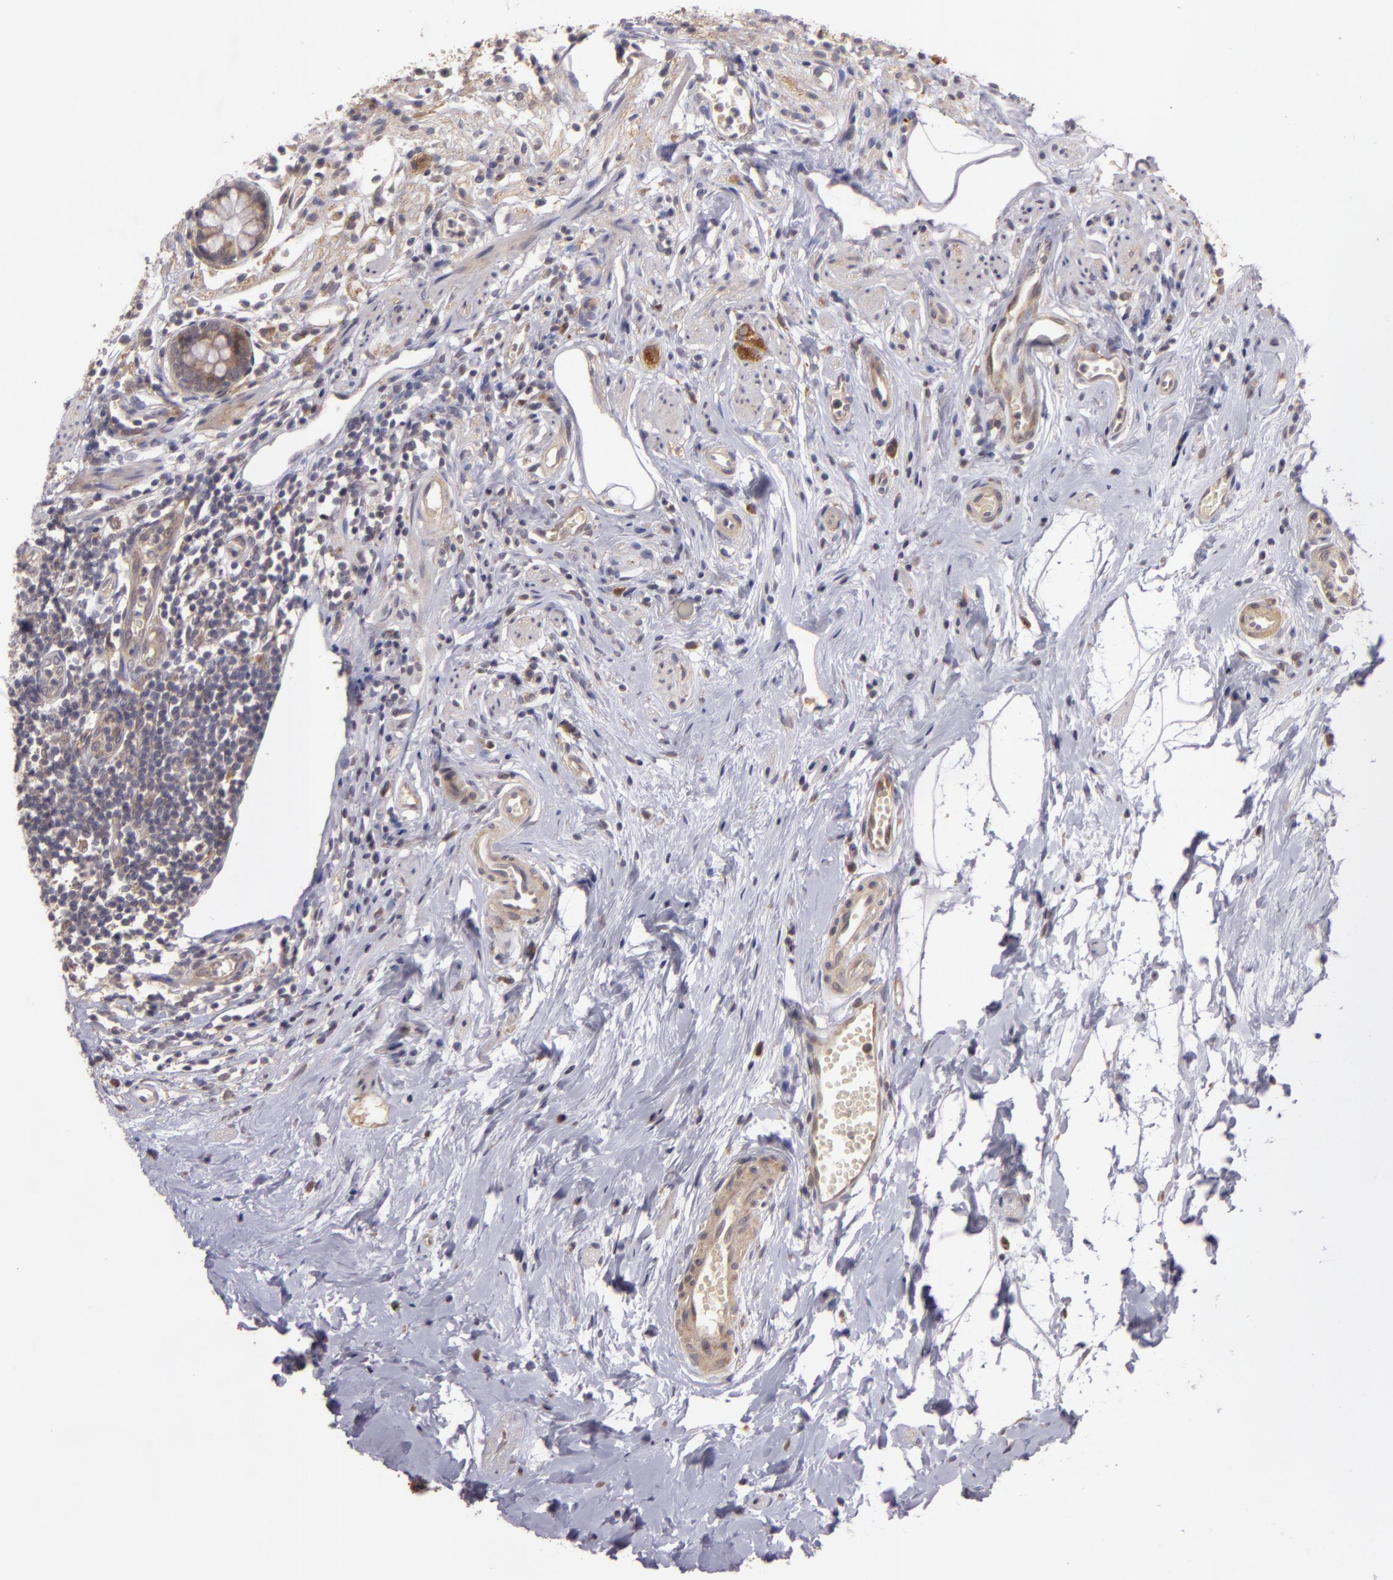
{"staining": {"intensity": "weak", "quantity": ">75%", "location": "cytoplasmic/membranous"}, "tissue": "appendix", "cell_type": "Glandular cells", "image_type": "normal", "snomed": [{"axis": "morphology", "description": "Normal tissue, NOS"}, {"axis": "topography", "description": "Appendix"}], "caption": "High-power microscopy captured an IHC image of benign appendix, revealing weak cytoplasmic/membranous expression in about >75% of glandular cells.", "gene": "PPP1R3F", "patient": {"sex": "male", "age": 38}}